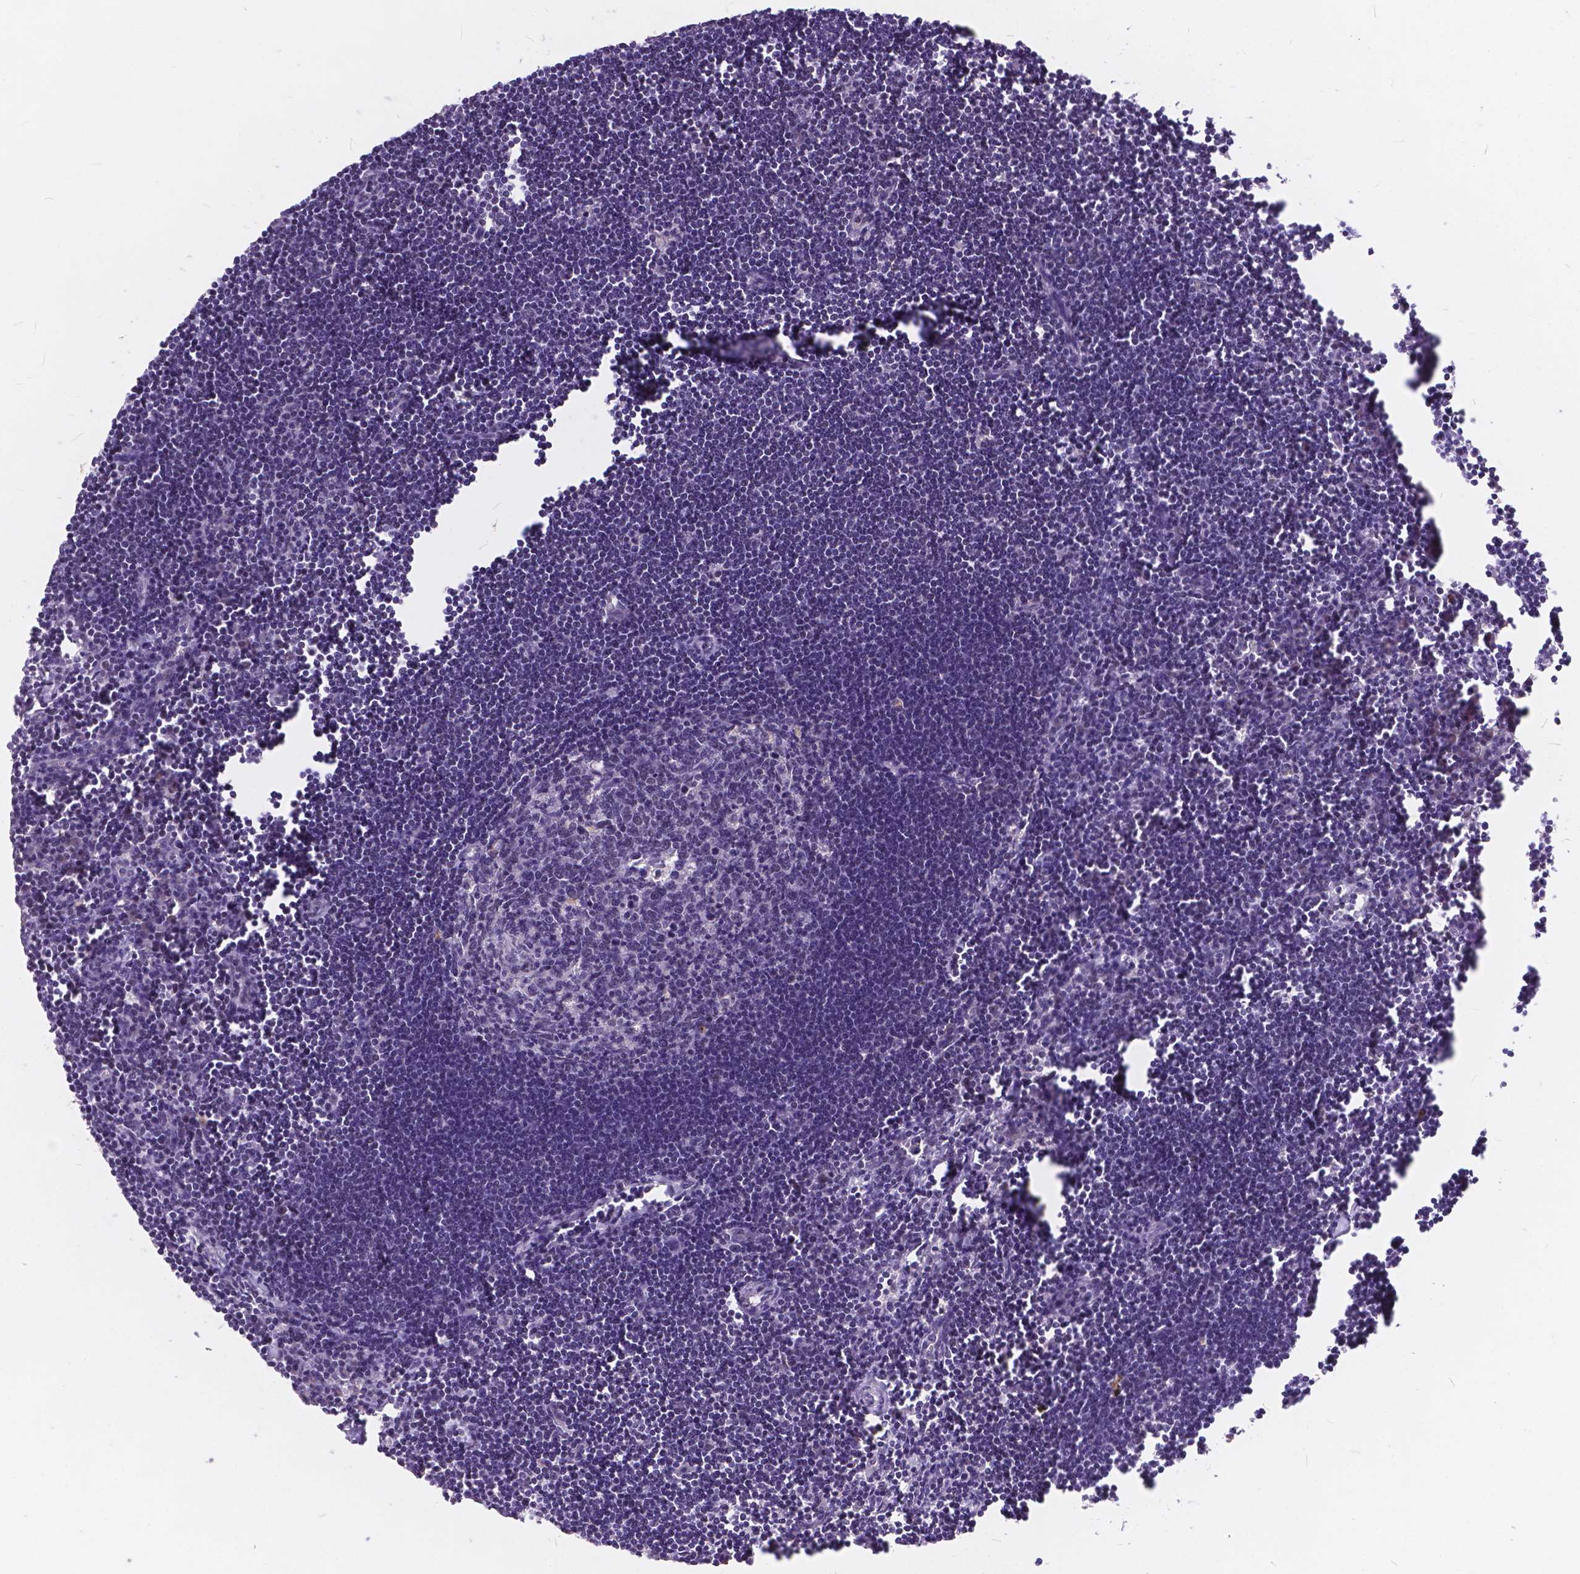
{"staining": {"intensity": "negative", "quantity": "none", "location": "none"}, "tissue": "lymph node", "cell_type": "Germinal center cells", "image_type": "normal", "snomed": [{"axis": "morphology", "description": "Normal tissue, NOS"}, {"axis": "topography", "description": "Lymph node"}], "caption": "Immunohistochemistry (IHC) photomicrograph of unremarkable human lymph node stained for a protein (brown), which demonstrates no staining in germinal center cells.", "gene": "FAM53A", "patient": {"sex": "male", "age": 55}}